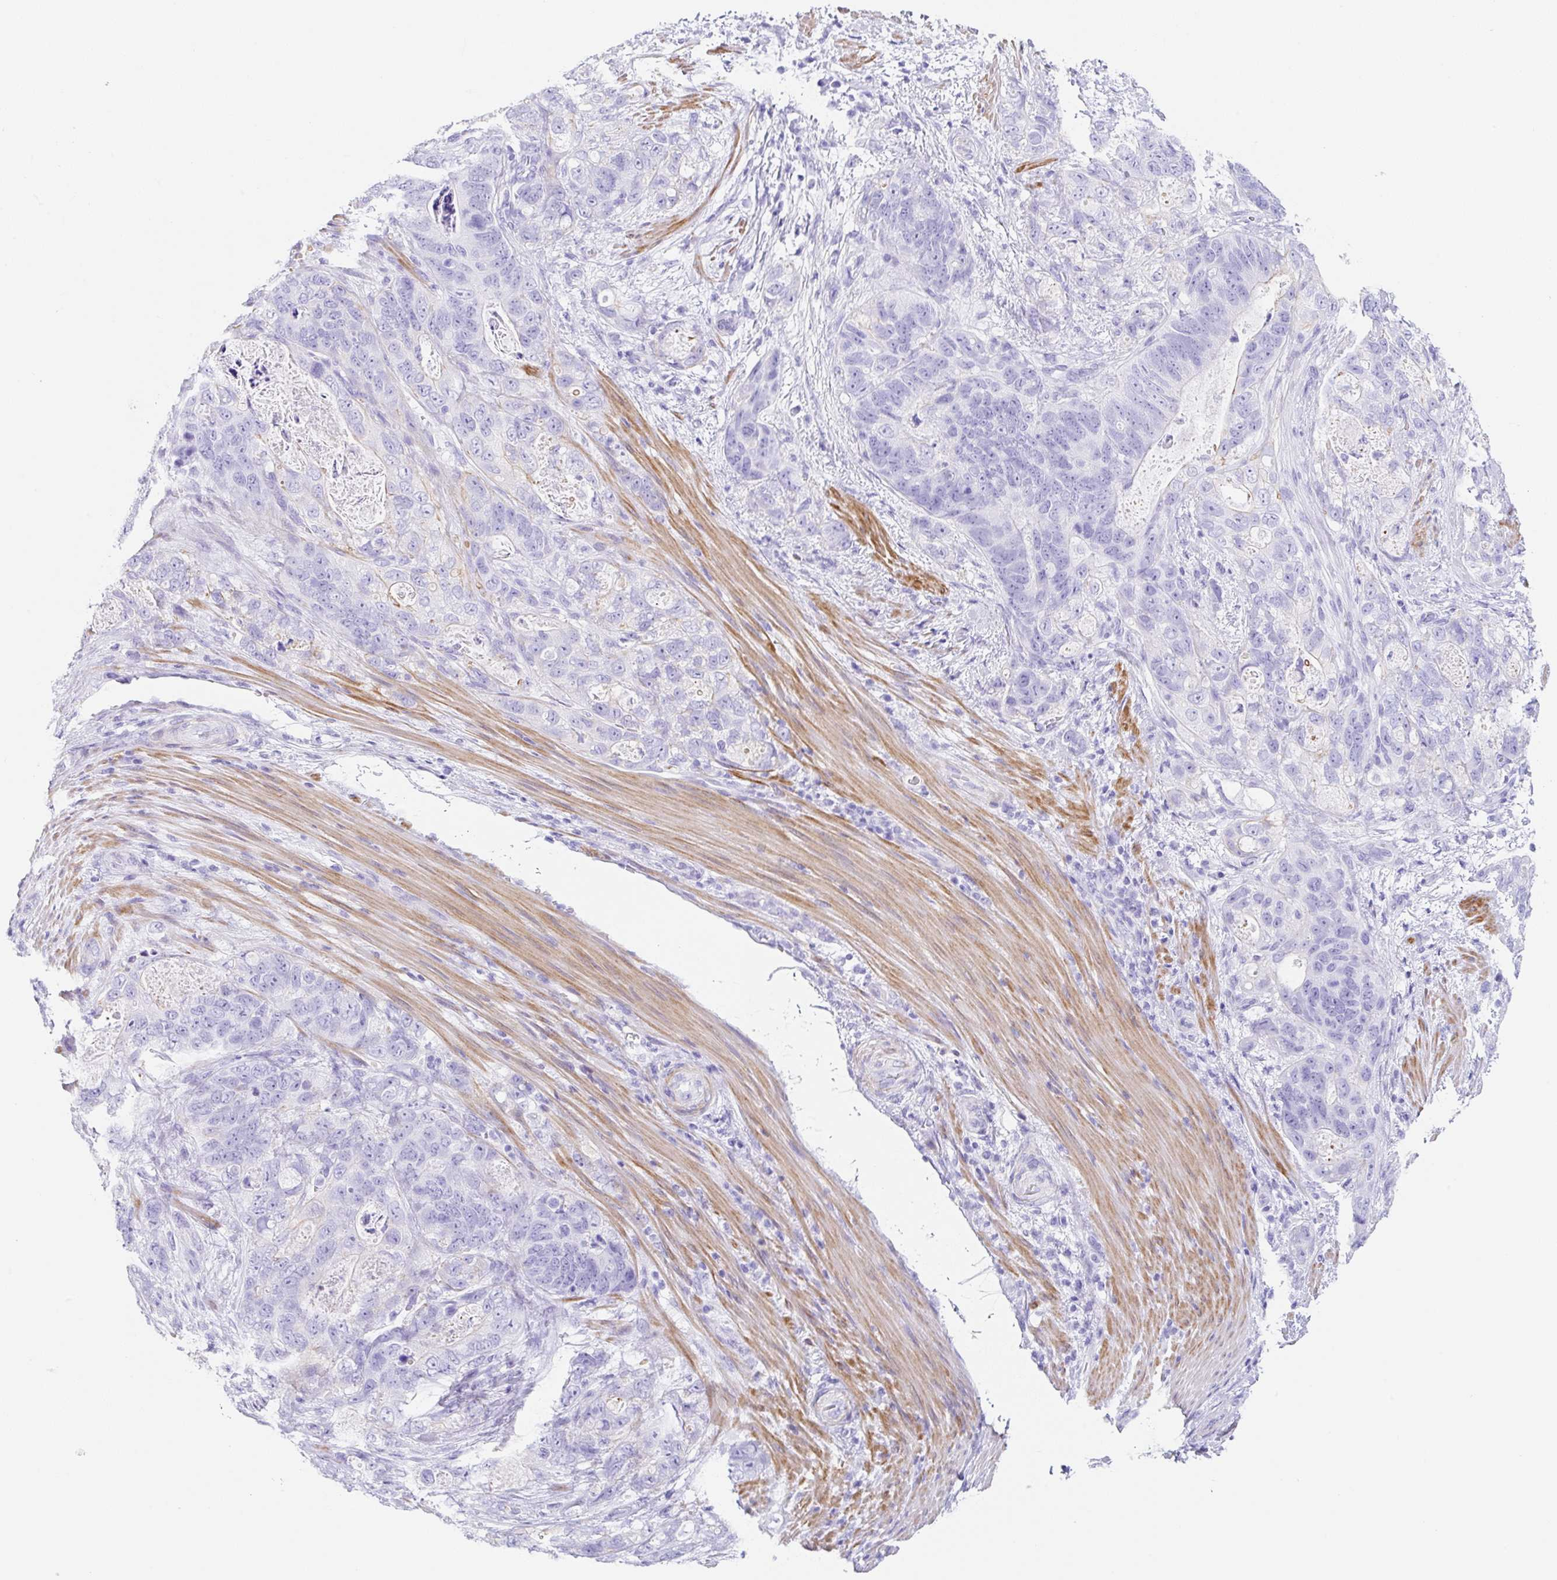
{"staining": {"intensity": "negative", "quantity": "none", "location": "none"}, "tissue": "stomach cancer", "cell_type": "Tumor cells", "image_type": "cancer", "snomed": [{"axis": "morphology", "description": "Normal tissue, NOS"}, {"axis": "morphology", "description": "Adenocarcinoma, NOS"}, {"axis": "topography", "description": "Stomach"}], "caption": "This is an immunohistochemistry photomicrograph of human stomach cancer. There is no staining in tumor cells.", "gene": "CLDND2", "patient": {"sex": "female", "age": 89}}